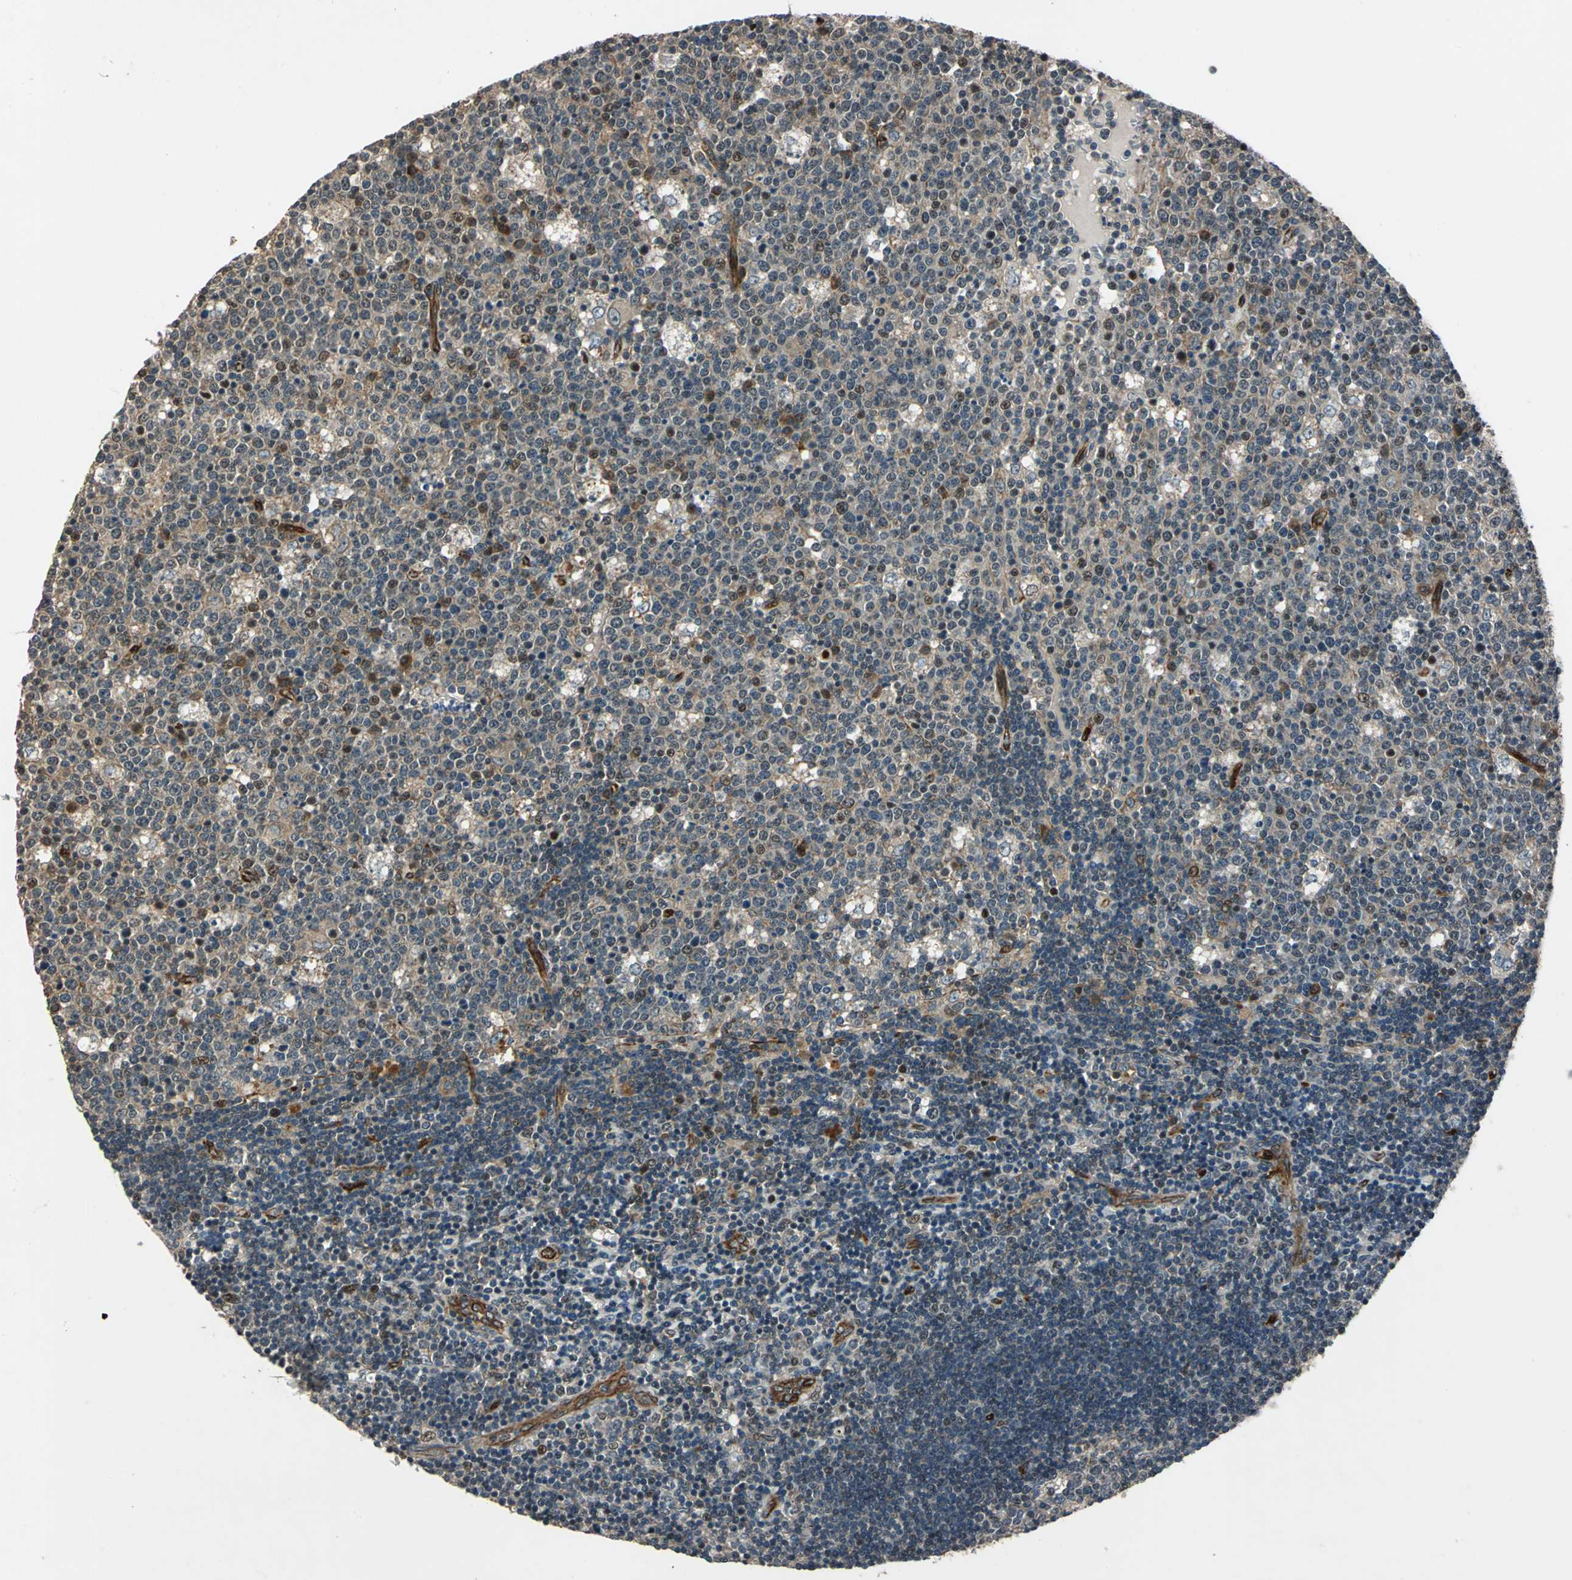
{"staining": {"intensity": "weak", "quantity": "<25%", "location": "cytoplasmic/membranous,nuclear"}, "tissue": "lymph node", "cell_type": "Germinal center cells", "image_type": "normal", "snomed": [{"axis": "morphology", "description": "Normal tissue, NOS"}, {"axis": "topography", "description": "Lymph node"}, {"axis": "topography", "description": "Salivary gland"}], "caption": "This is an IHC micrograph of benign lymph node. There is no staining in germinal center cells.", "gene": "EXD2", "patient": {"sex": "male", "age": 8}}